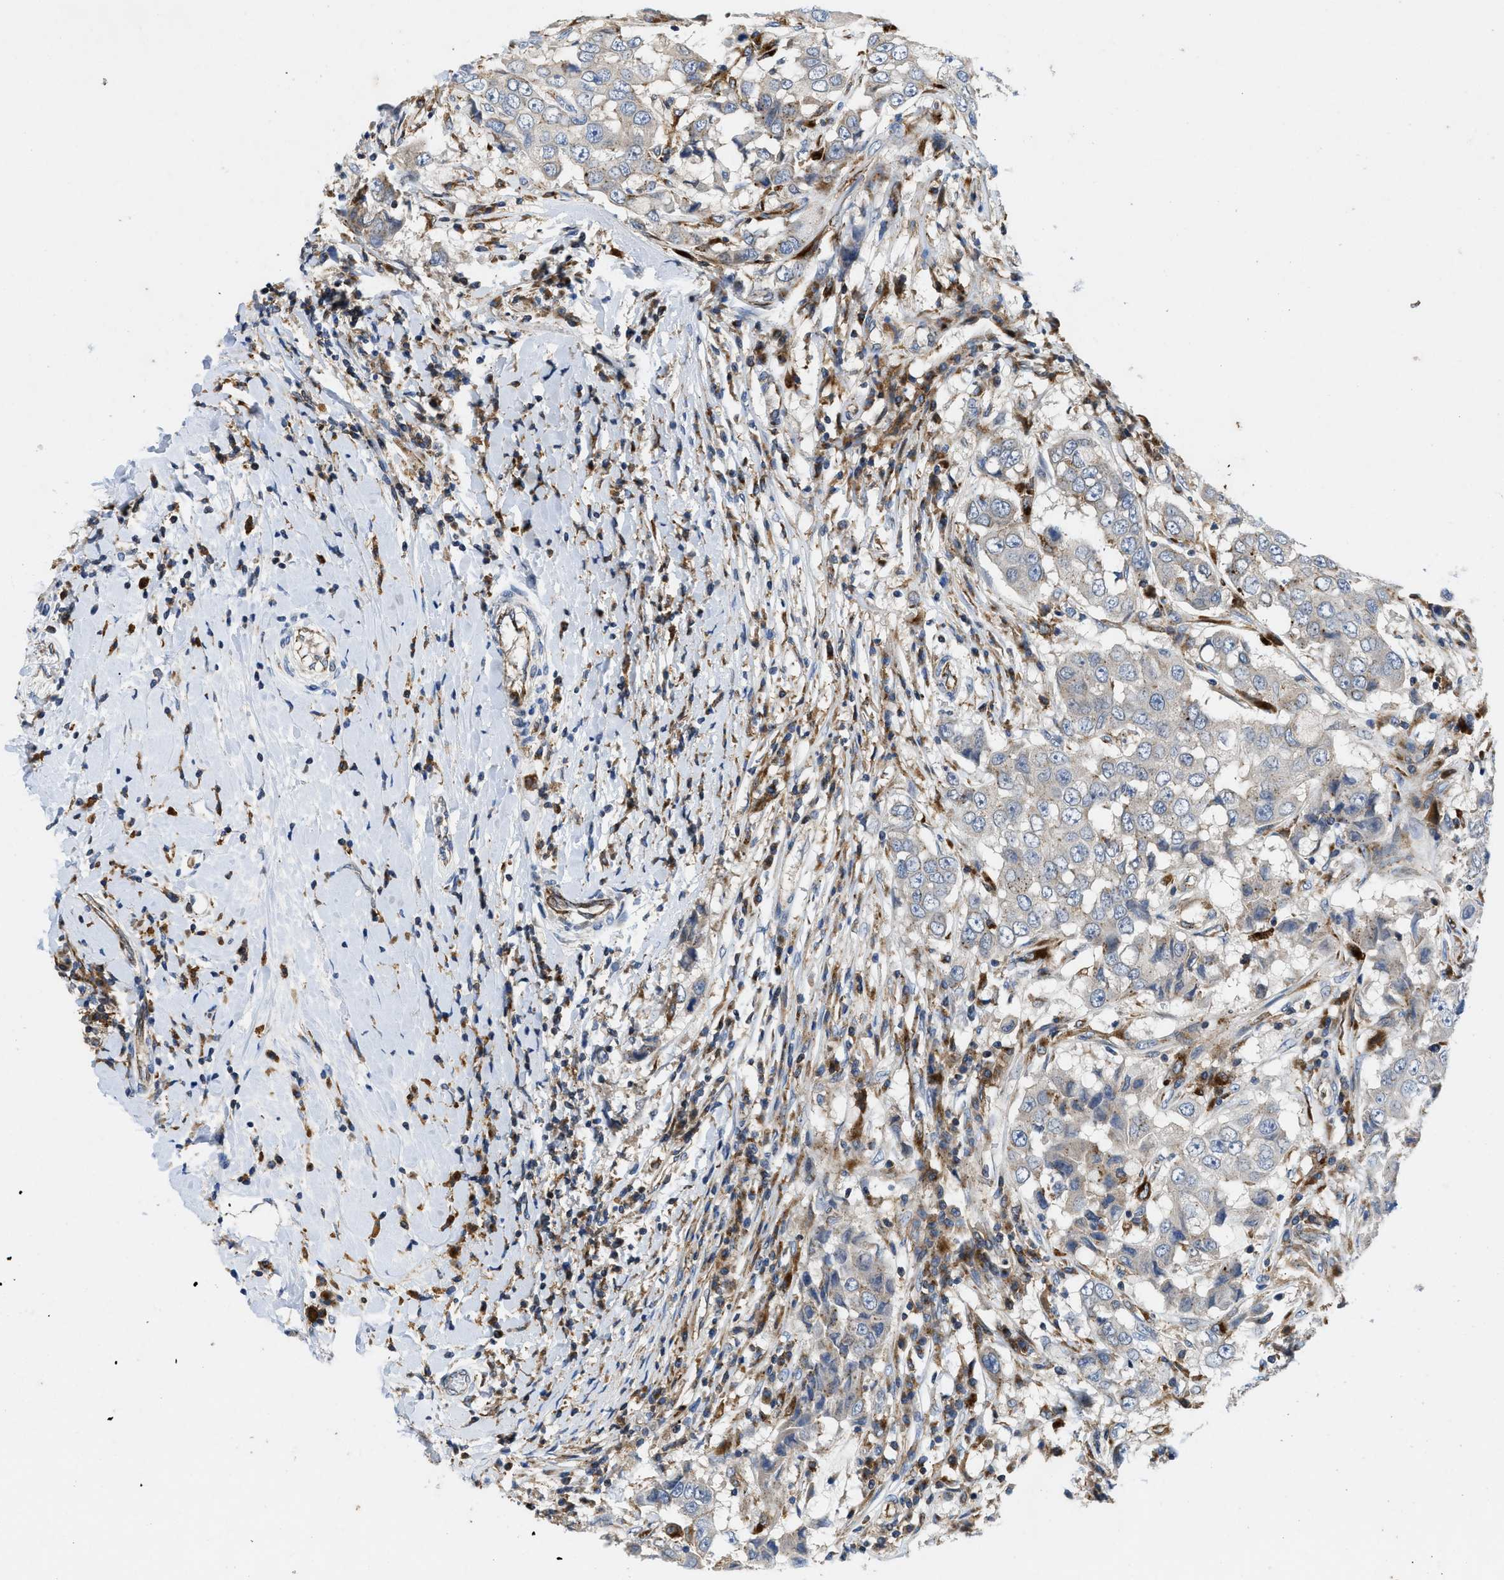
{"staining": {"intensity": "negative", "quantity": "none", "location": "none"}, "tissue": "breast cancer", "cell_type": "Tumor cells", "image_type": "cancer", "snomed": [{"axis": "morphology", "description": "Duct carcinoma"}, {"axis": "topography", "description": "Breast"}], "caption": "Tumor cells are negative for brown protein staining in infiltrating ductal carcinoma (breast). Brightfield microscopy of immunohistochemistry (IHC) stained with DAB (brown) and hematoxylin (blue), captured at high magnification.", "gene": "ENPP4", "patient": {"sex": "female", "age": 27}}